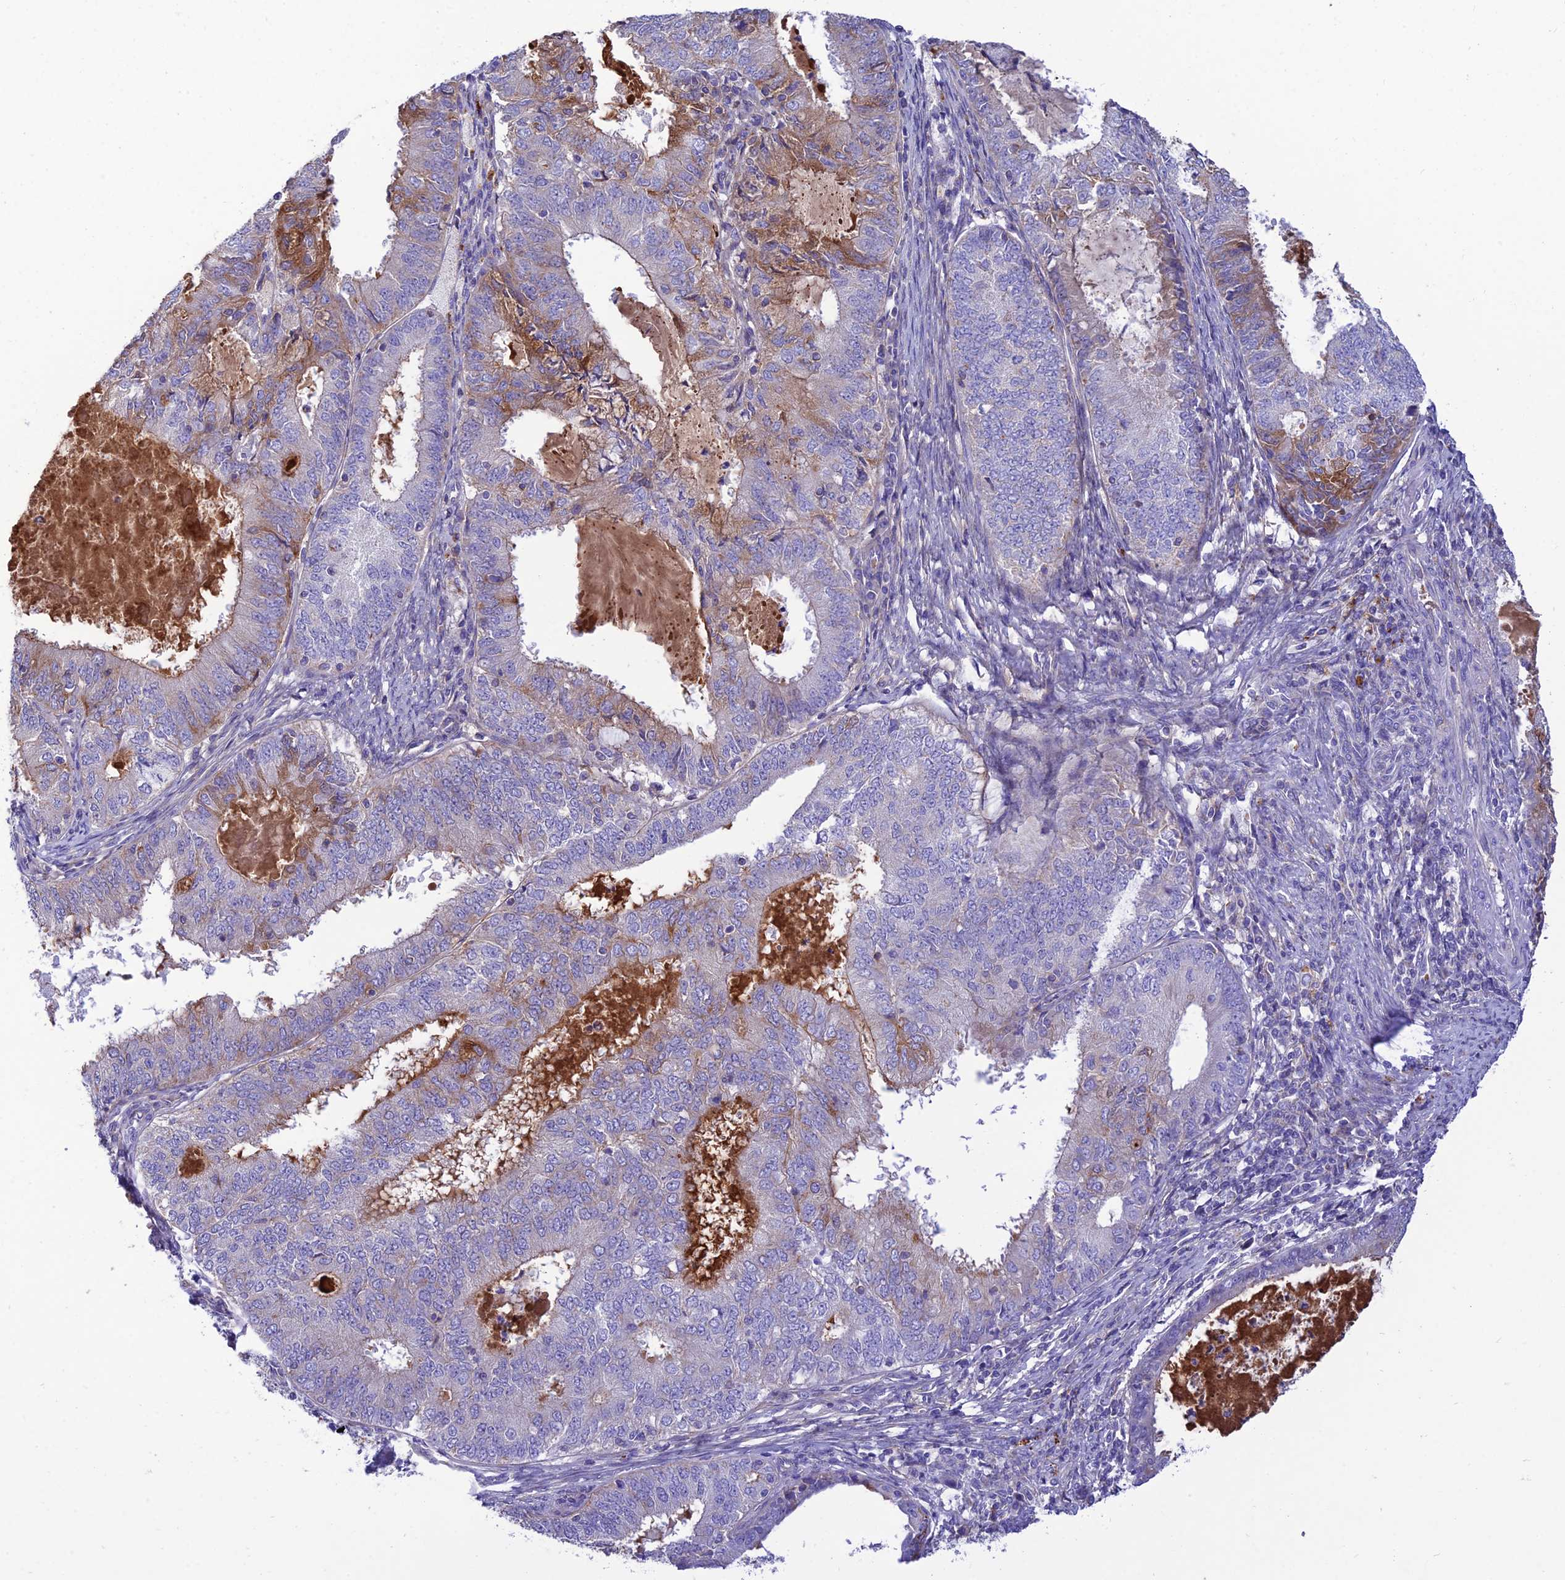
{"staining": {"intensity": "moderate", "quantity": "<25%", "location": "cytoplasmic/membranous"}, "tissue": "endometrial cancer", "cell_type": "Tumor cells", "image_type": "cancer", "snomed": [{"axis": "morphology", "description": "Adenocarcinoma, NOS"}, {"axis": "topography", "description": "Endometrium"}], "caption": "DAB immunohistochemical staining of human endometrial cancer reveals moderate cytoplasmic/membranous protein positivity in about <25% of tumor cells. (DAB (3,3'-diaminobenzidine) = brown stain, brightfield microscopy at high magnification).", "gene": "CCDC157", "patient": {"sex": "female", "age": 57}}